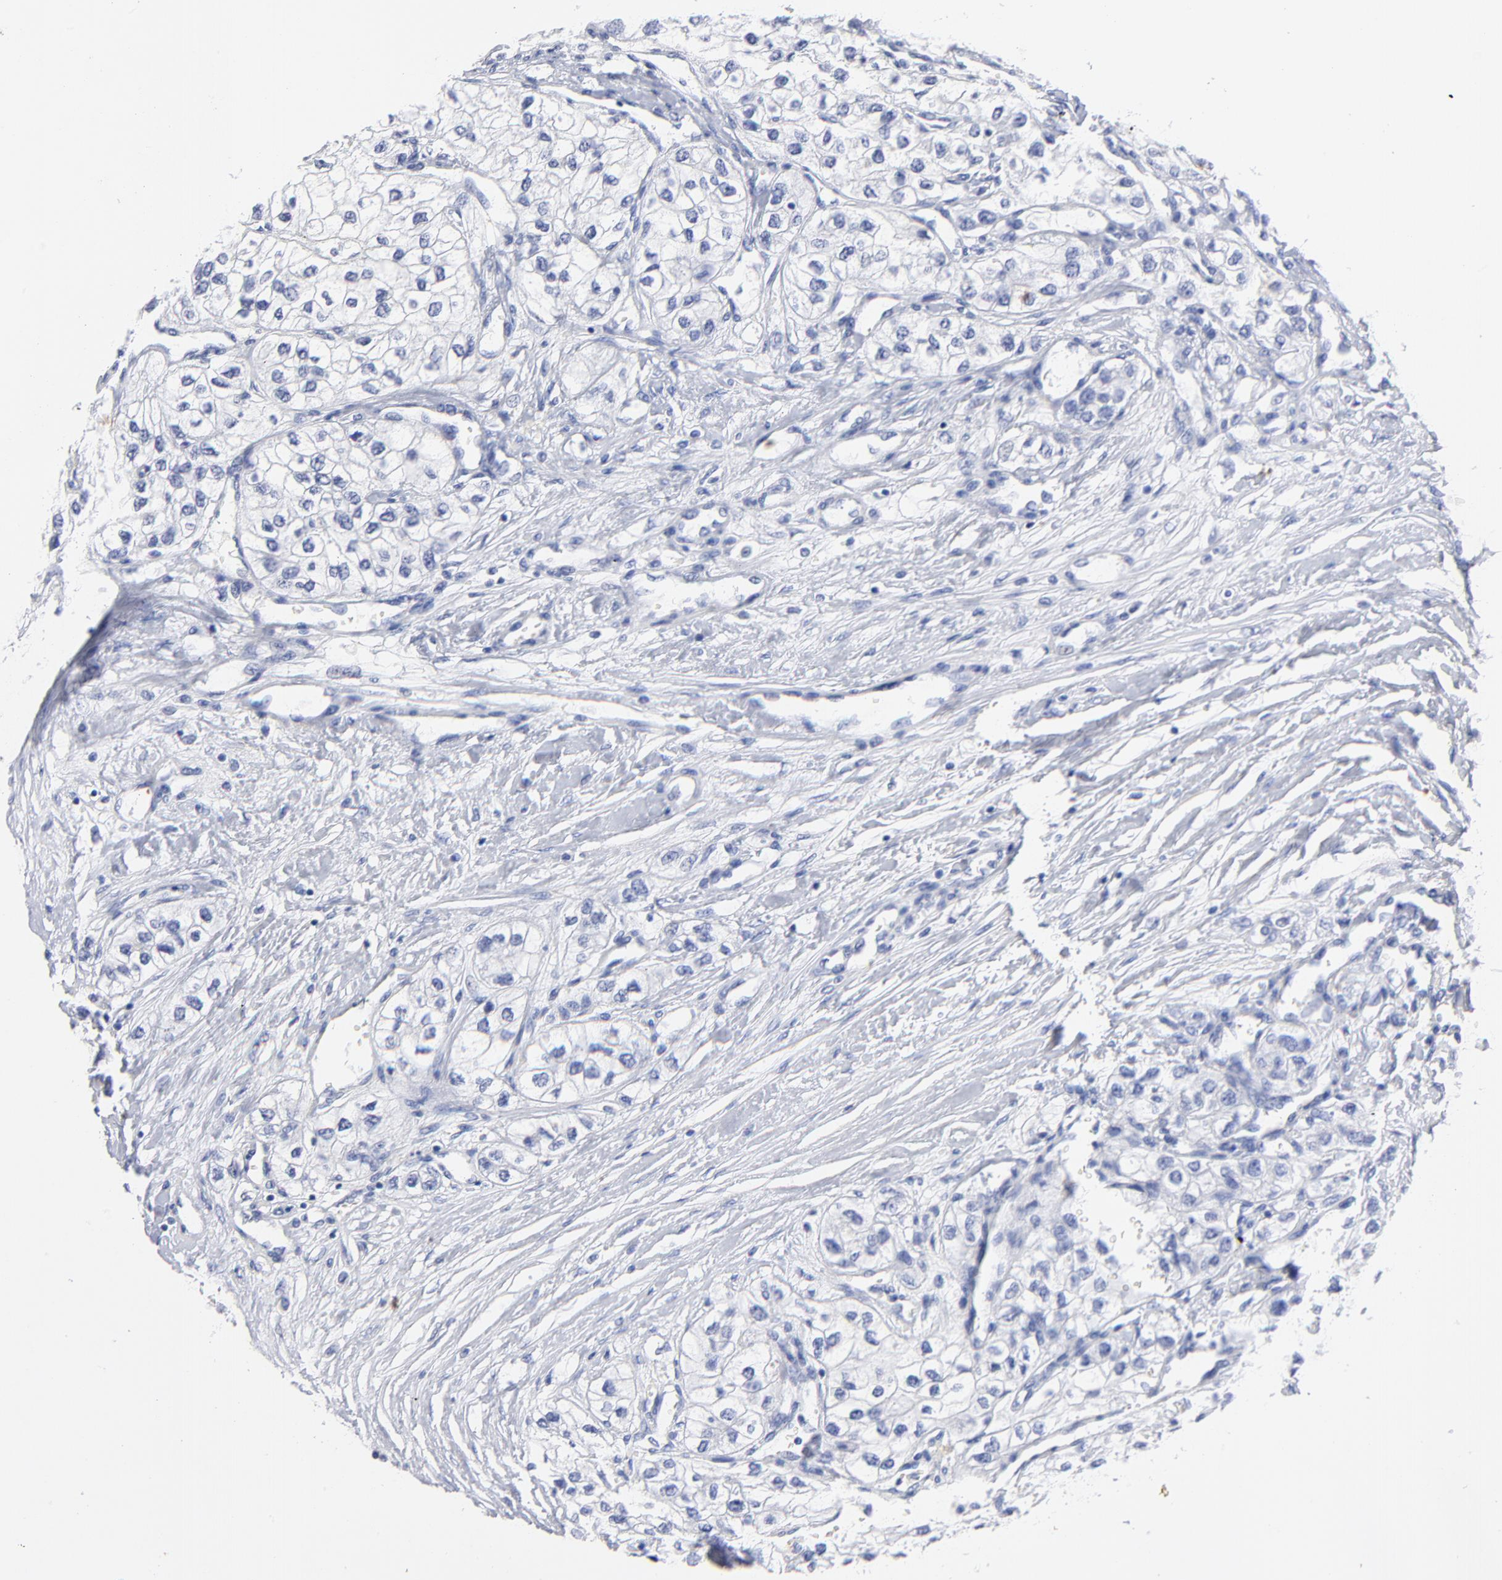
{"staining": {"intensity": "negative", "quantity": "none", "location": "none"}, "tissue": "renal cancer", "cell_type": "Tumor cells", "image_type": "cancer", "snomed": [{"axis": "morphology", "description": "Adenocarcinoma, NOS"}, {"axis": "topography", "description": "Kidney"}], "caption": "IHC image of human renal adenocarcinoma stained for a protein (brown), which exhibits no positivity in tumor cells.", "gene": "ACY1", "patient": {"sex": "male", "age": 57}}